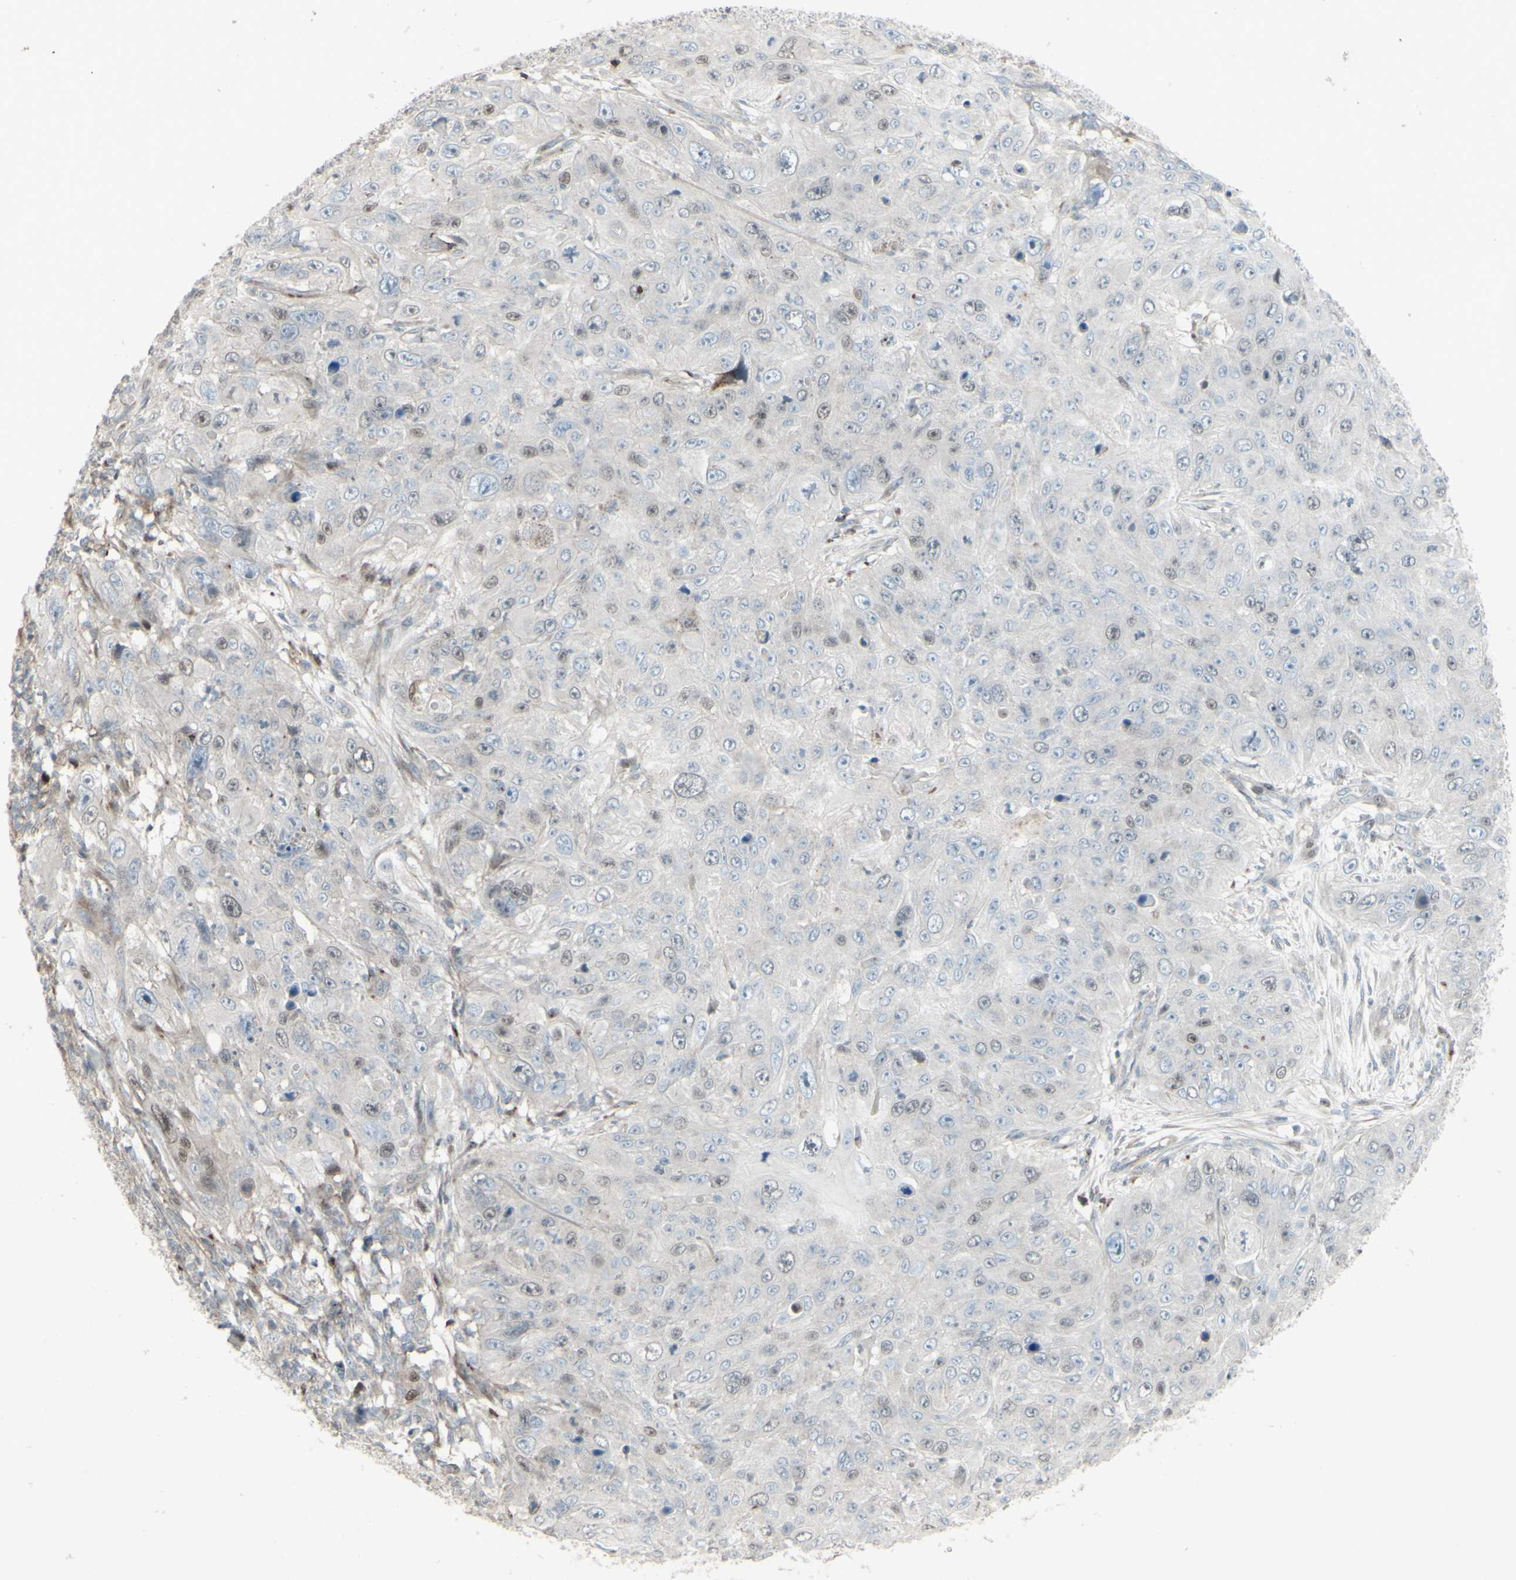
{"staining": {"intensity": "weak", "quantity": "<25%", "location": "nuclear"}, "tissue": "skin cancer", "cell_type": "Tumor cells", "image_type": "cancer", "snomed": [{"axis": "morphology", "description": "Squamous cell carcinoma, NOS"}, {"axis": "topography", "description": "Skin"}], "caption": "Immunohistochemistry (IHC) image of neoplastic tissue: squamous cell carcinoma (skin) stained with DAB (3,3'-diaminobenzidine) shows no significant protein staining in tumor cells.", "gene": "GMNN", "patient": {"sex": "female", "age": 80}}